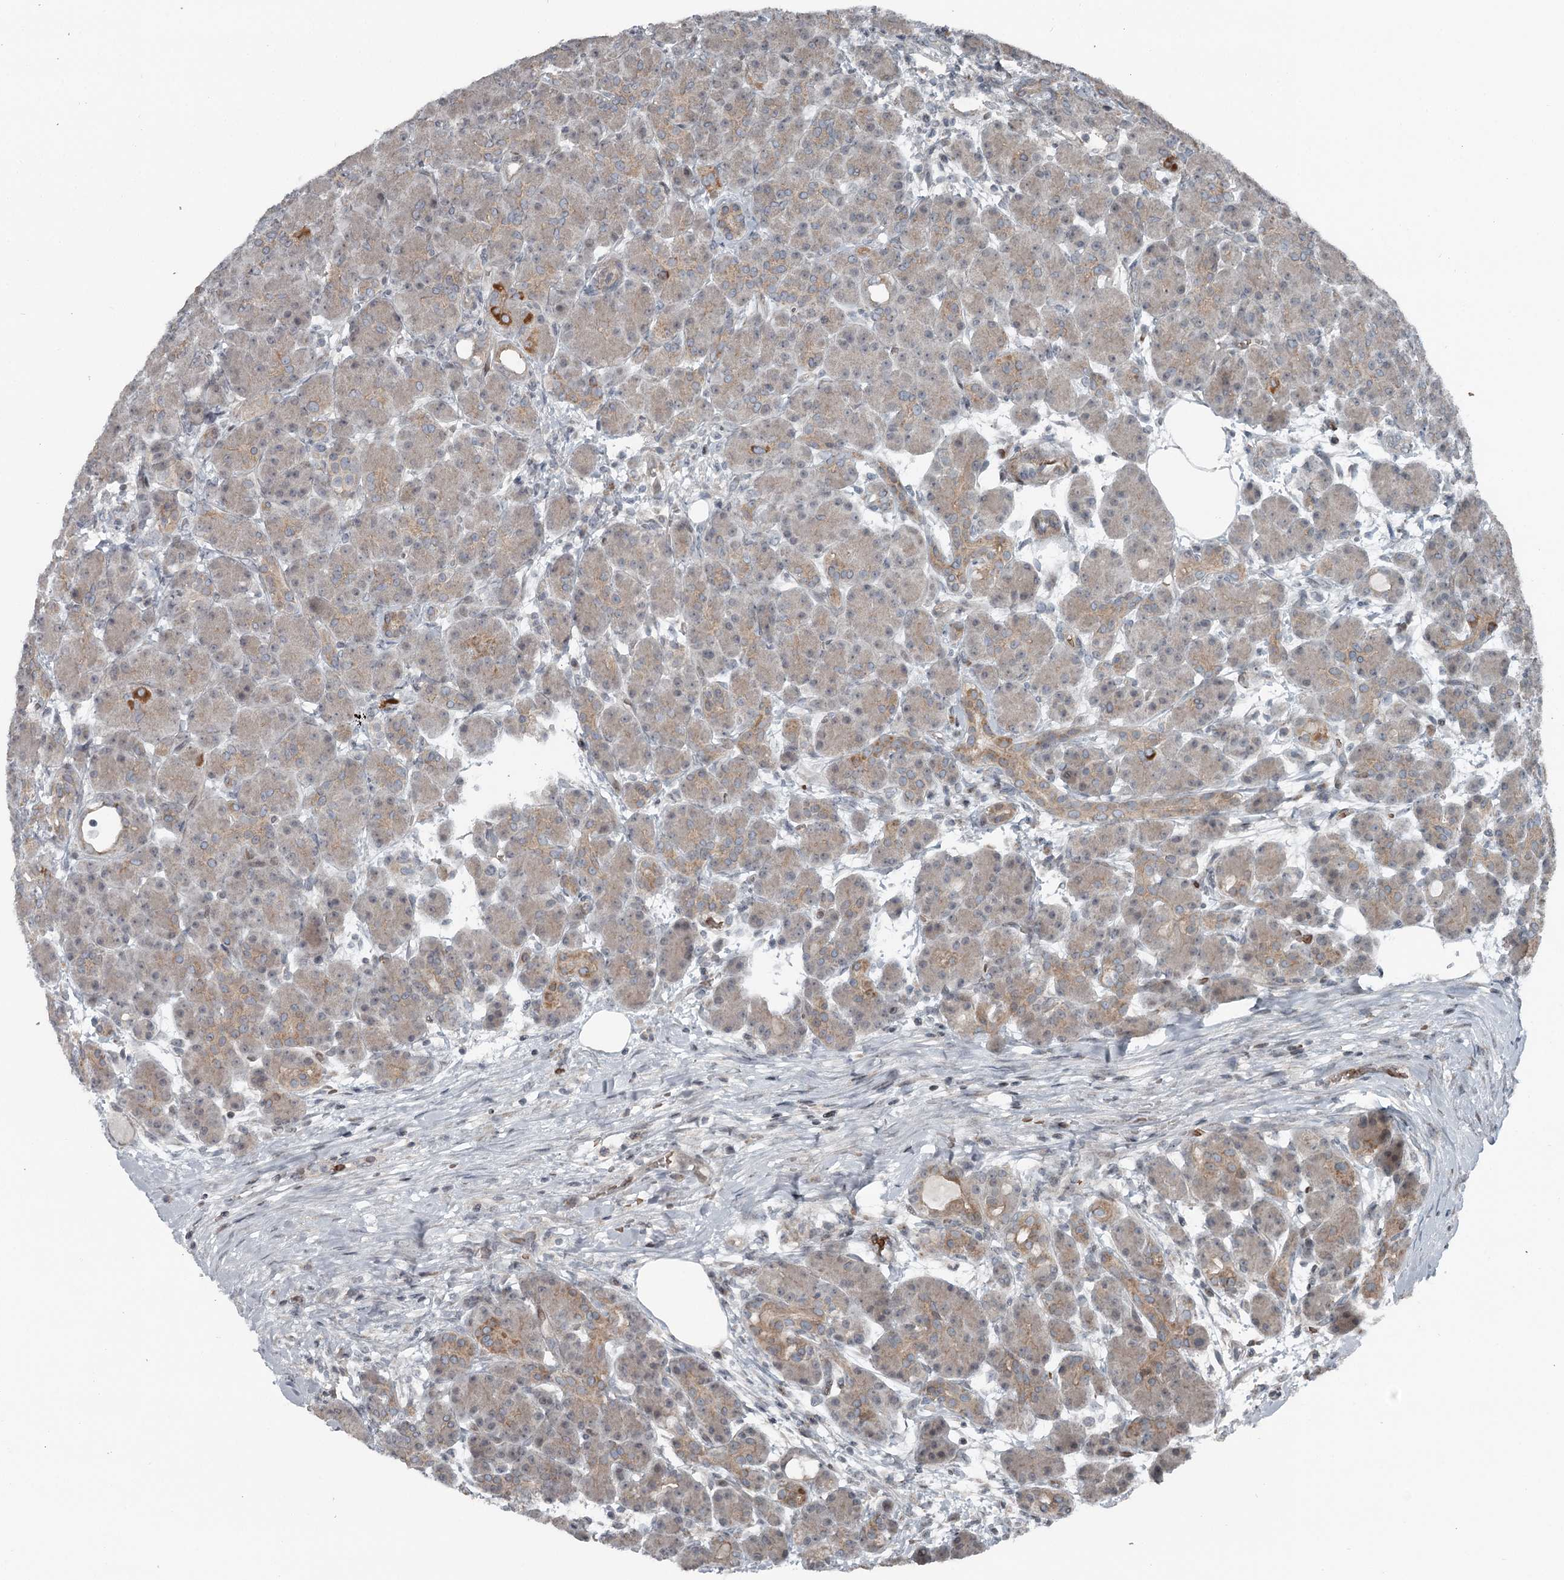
{"staining": {"intensity": "weak", "quantity": "25%-75%", "location": "cytoplasmic/membranous"}, "tissue": "pancreas", "cell_type": "Exocrine glandular cells", "image_type": "normal", "snomed": [{"axis": "morphology", "description": "Normal tissue, NOS"}, {"axis": "topography", "description": "Pancreas"}], "caption": "A photomicrograph of pancreas stained for a protein reveals weak cytoplasmic/membranous brown staining in exocrine glandular cells.", "gene": "RASSF8", "patient": {"sex": "male", "age": 63}}